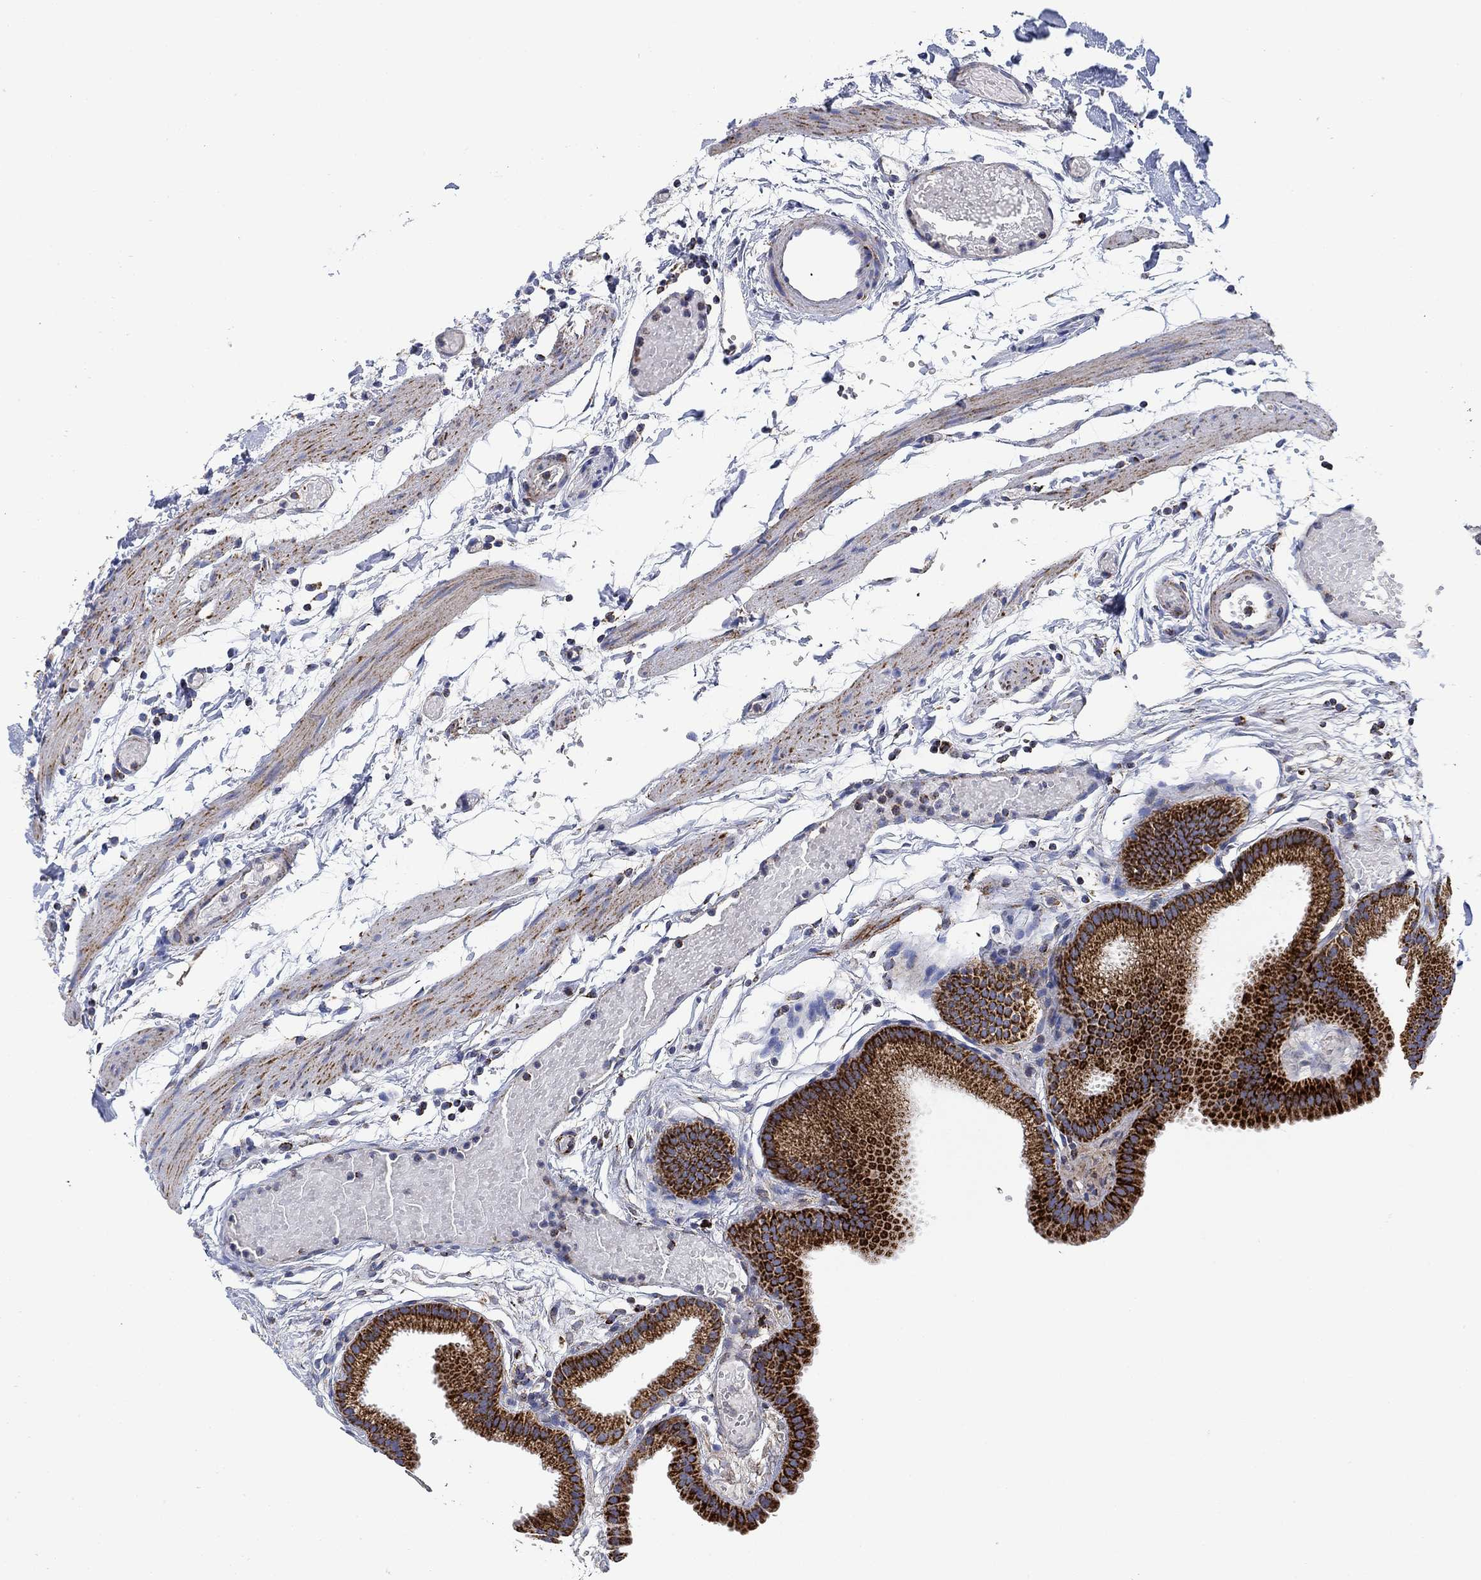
{"staining": {"intensity": "strong", "quantity": "<25%", "location": "cytoplasmic/membranous"}, "tissue": "gallbladder", "cell_type": "Glandular cells", "image_type": "normal", "snomed": [{"axis": "morphology", "description": "Normal tissue, NOS"}, {"axis": "topography", "description": "Gallbladder"}], "caption": "Immunohistochemical staining of normal human gallbladder reveals medium levels of strong cytoplasmic/membranous staining in approximately <25% of glandular cells.", "gene": "NDUFS3", "patient": {"sex": "female", "age": 45}}